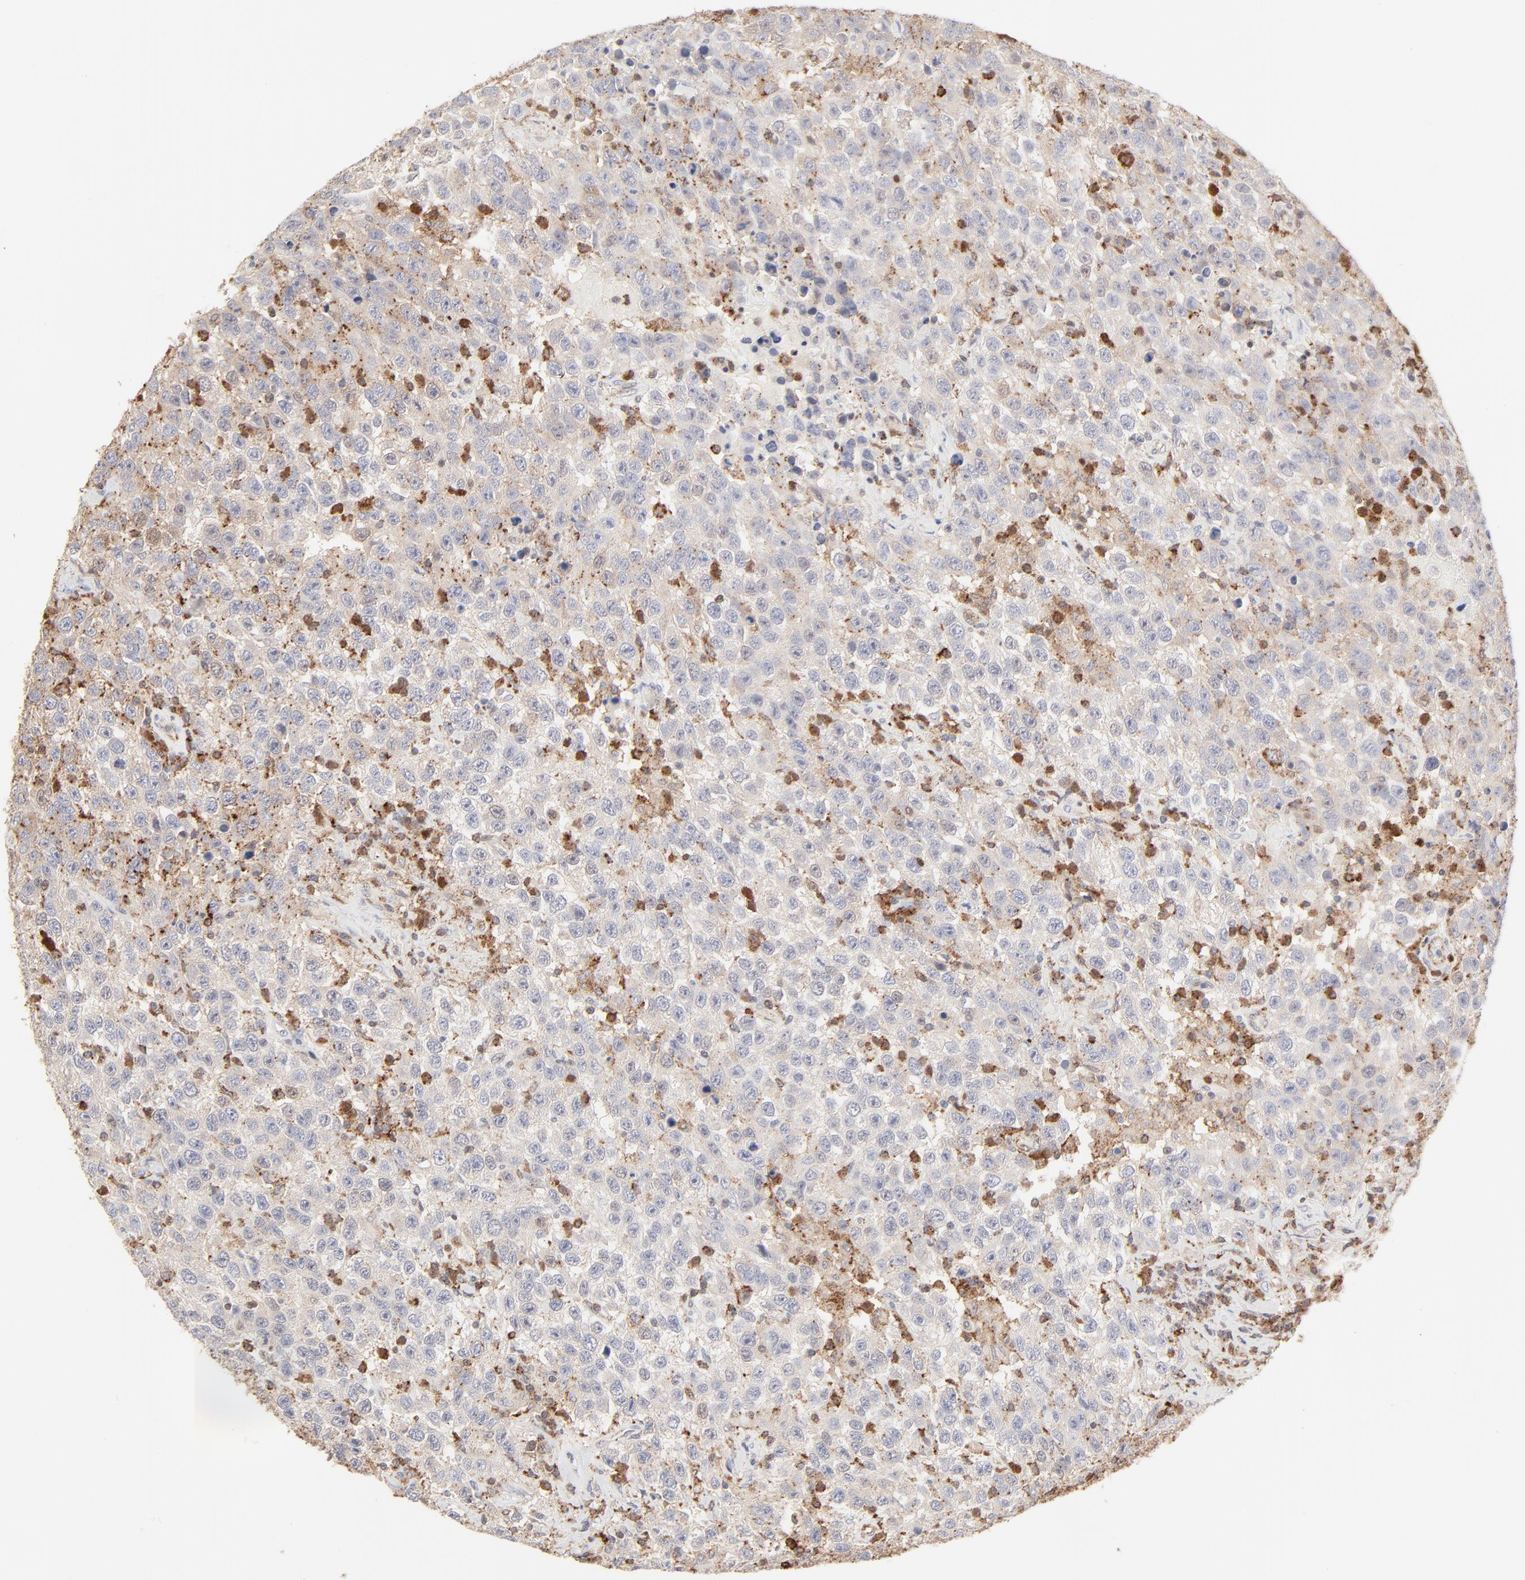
{"staining": {"intensity": "negative", "quantity": "none", "location": "none"}, "tissue": "testis cancer", "cell_type": "Tumor cells", "image_type": "cancer", "snomed": [{"axis": "morphology", "description": "Seminoma, NOS"}, {"axis": "topography", "description": "Testis"}], "caption": "A high-resolution histopathology image shows immunohistochemistry (IHC) staining of testis cancer, which exhibits no significant expression in tumor cells.", "gene": "CDK6", "patient": {"sex": "male", "age": 41}}